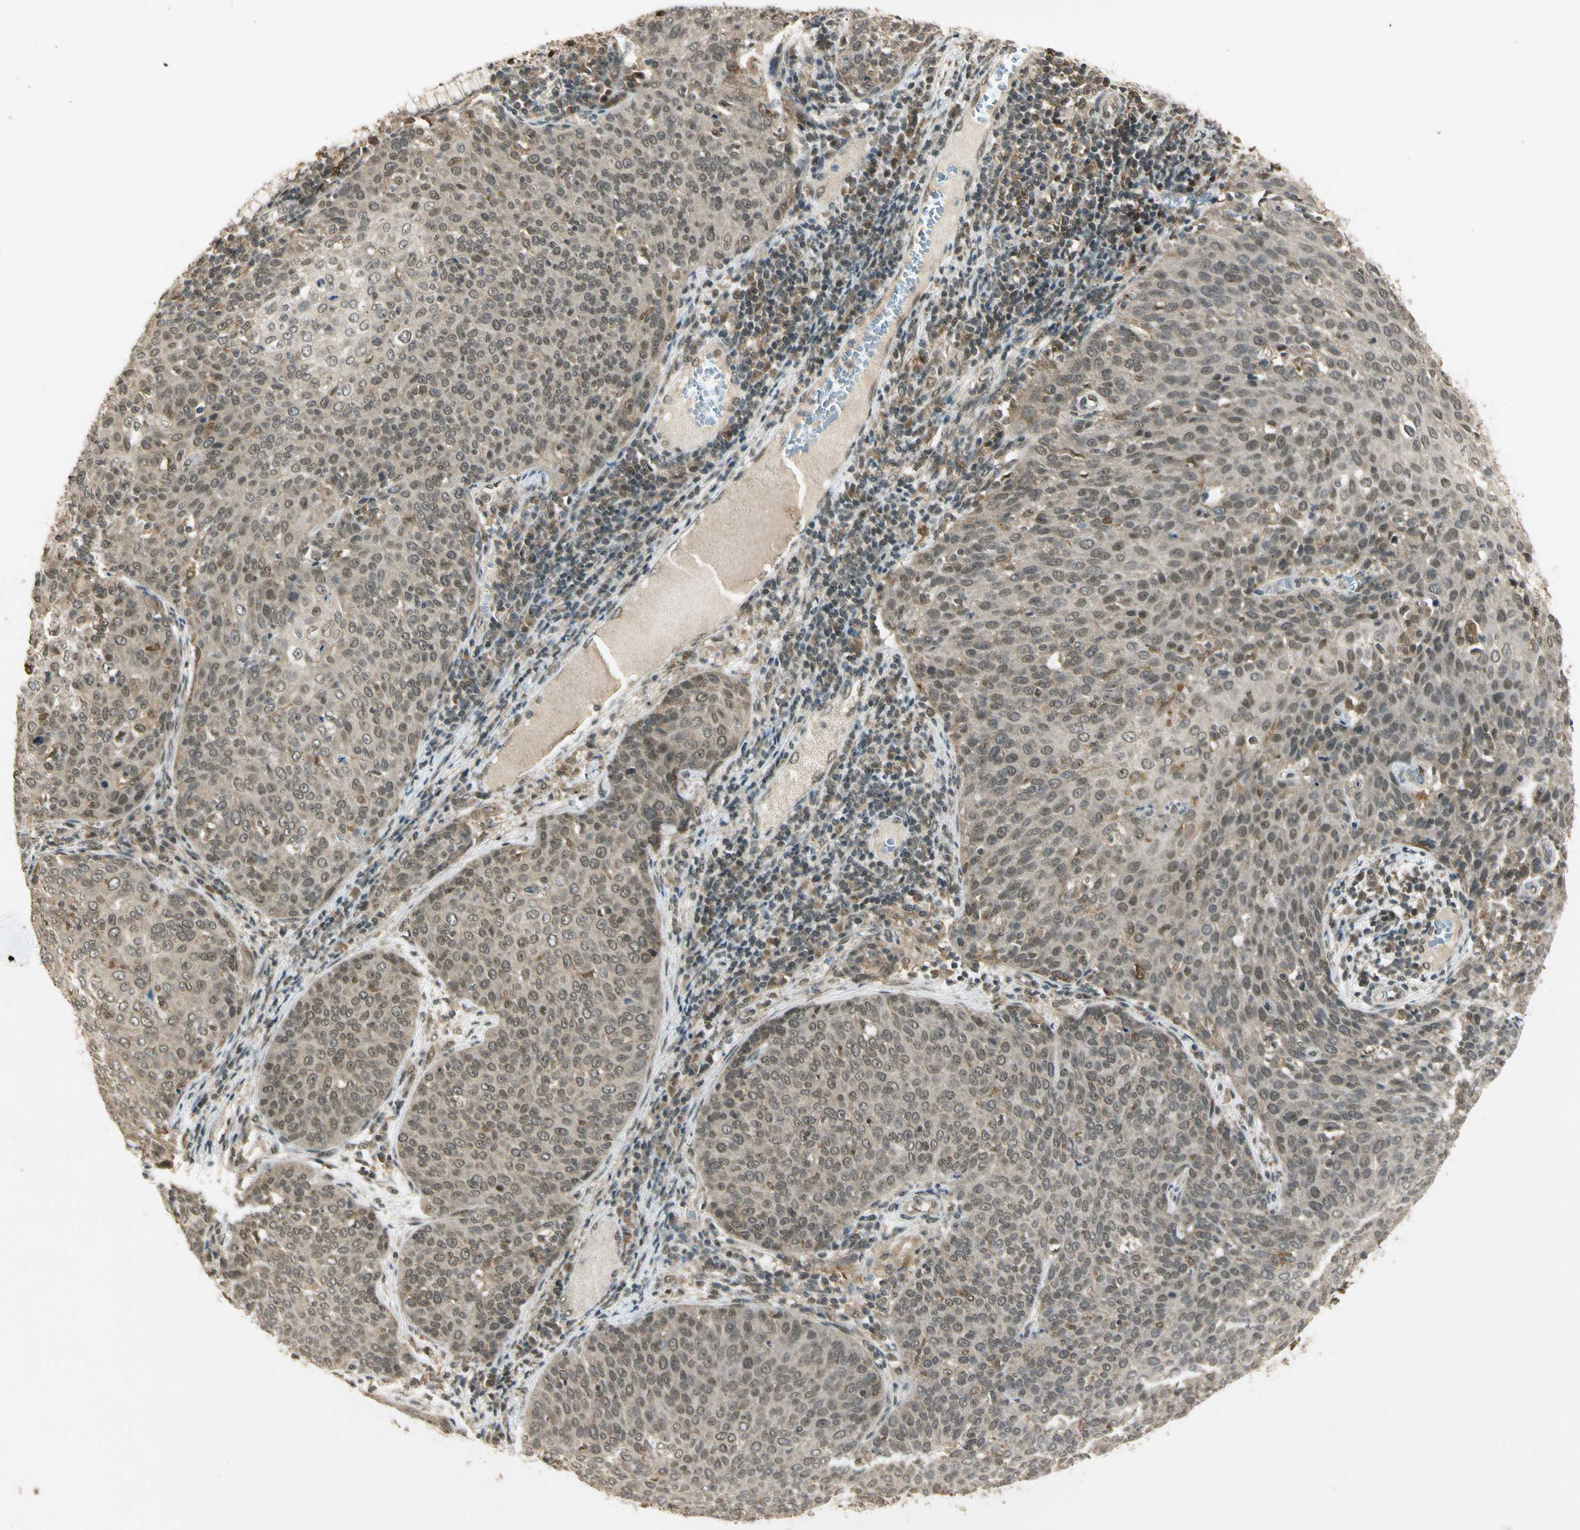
{"staining": {"intensity": "weak", "quantity": ">75%", "location": "cytoplasmic/membranous,nuclear"}, "tissue": "cervical cancer", "cell_type": "Tumor cells", "image_type": "cancer", "snomed": [{"axis": "morphology", "description": "Squamous cell carcinoma, NOS"}, {"axis": "topography", "description": "Cervix"}], "caption": "A low amount of weak cytoplasmic/membranous and nuclear positivity is identified in about >75% of tumor cells in squamous cell carcinoma (cervical) tissue.", "gene": "ZNF135", "patient": {"sex": "female", "age": 38}}